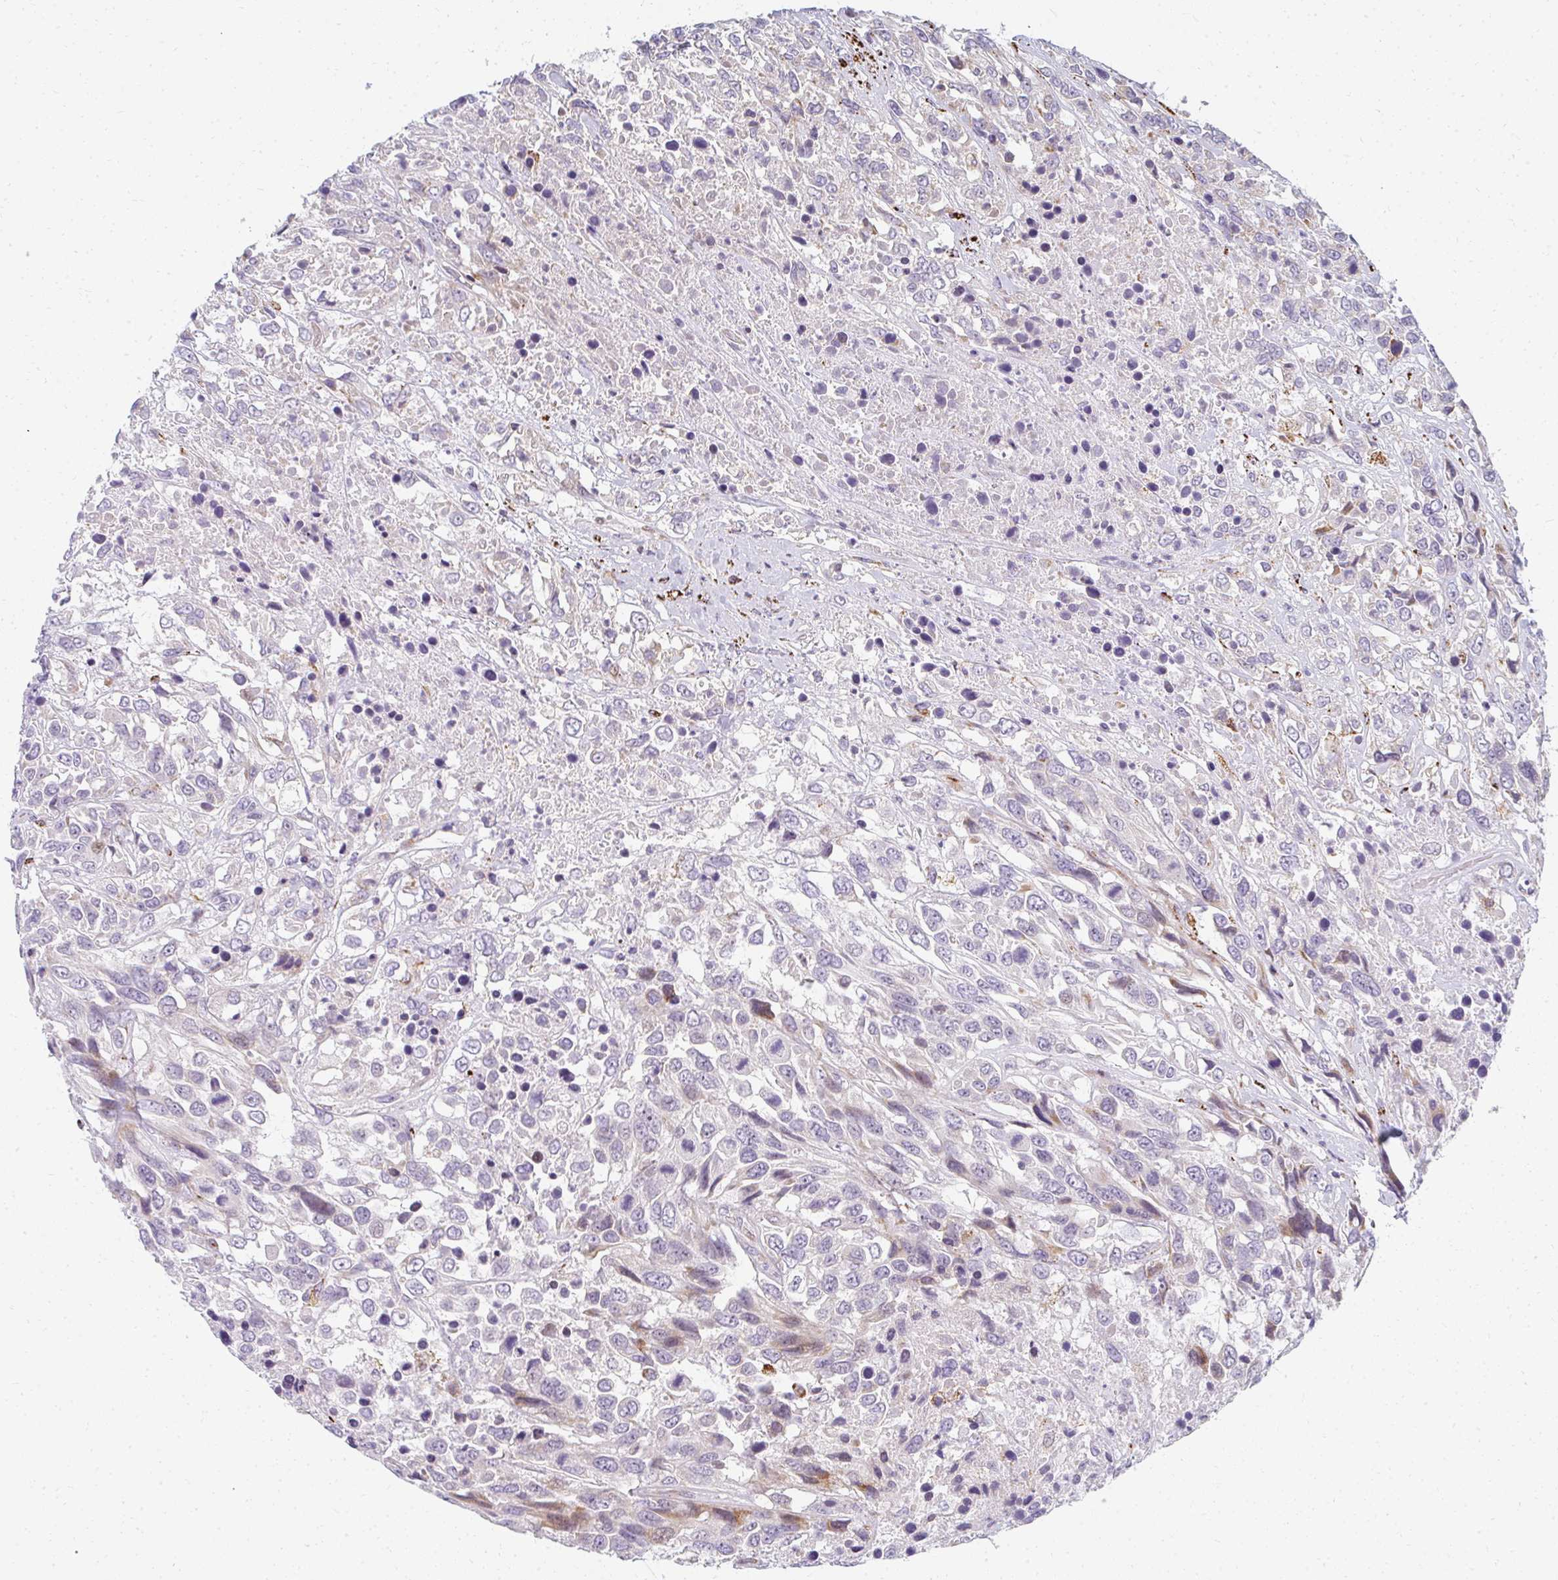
{"staining": {"intensity": "moderate", "quantity": "<25%", "location": "cytoplasmic/membranous"}, "tissue": "urothelial cancer", "cell_type": "Tumor cells", "image_type": "cancer", "snomed": [{"axis": "morphology", "description": "Urothelial carcinoma, High grade"}, {"axis": "topography", "description": "Urinary bladder"}], "caption": "Urothelial cancer stained with a protein marker reveals moderate staining in tumor cells.", "gene": "PLA2G5", "patient": {"sex": "female", "age": 70}}